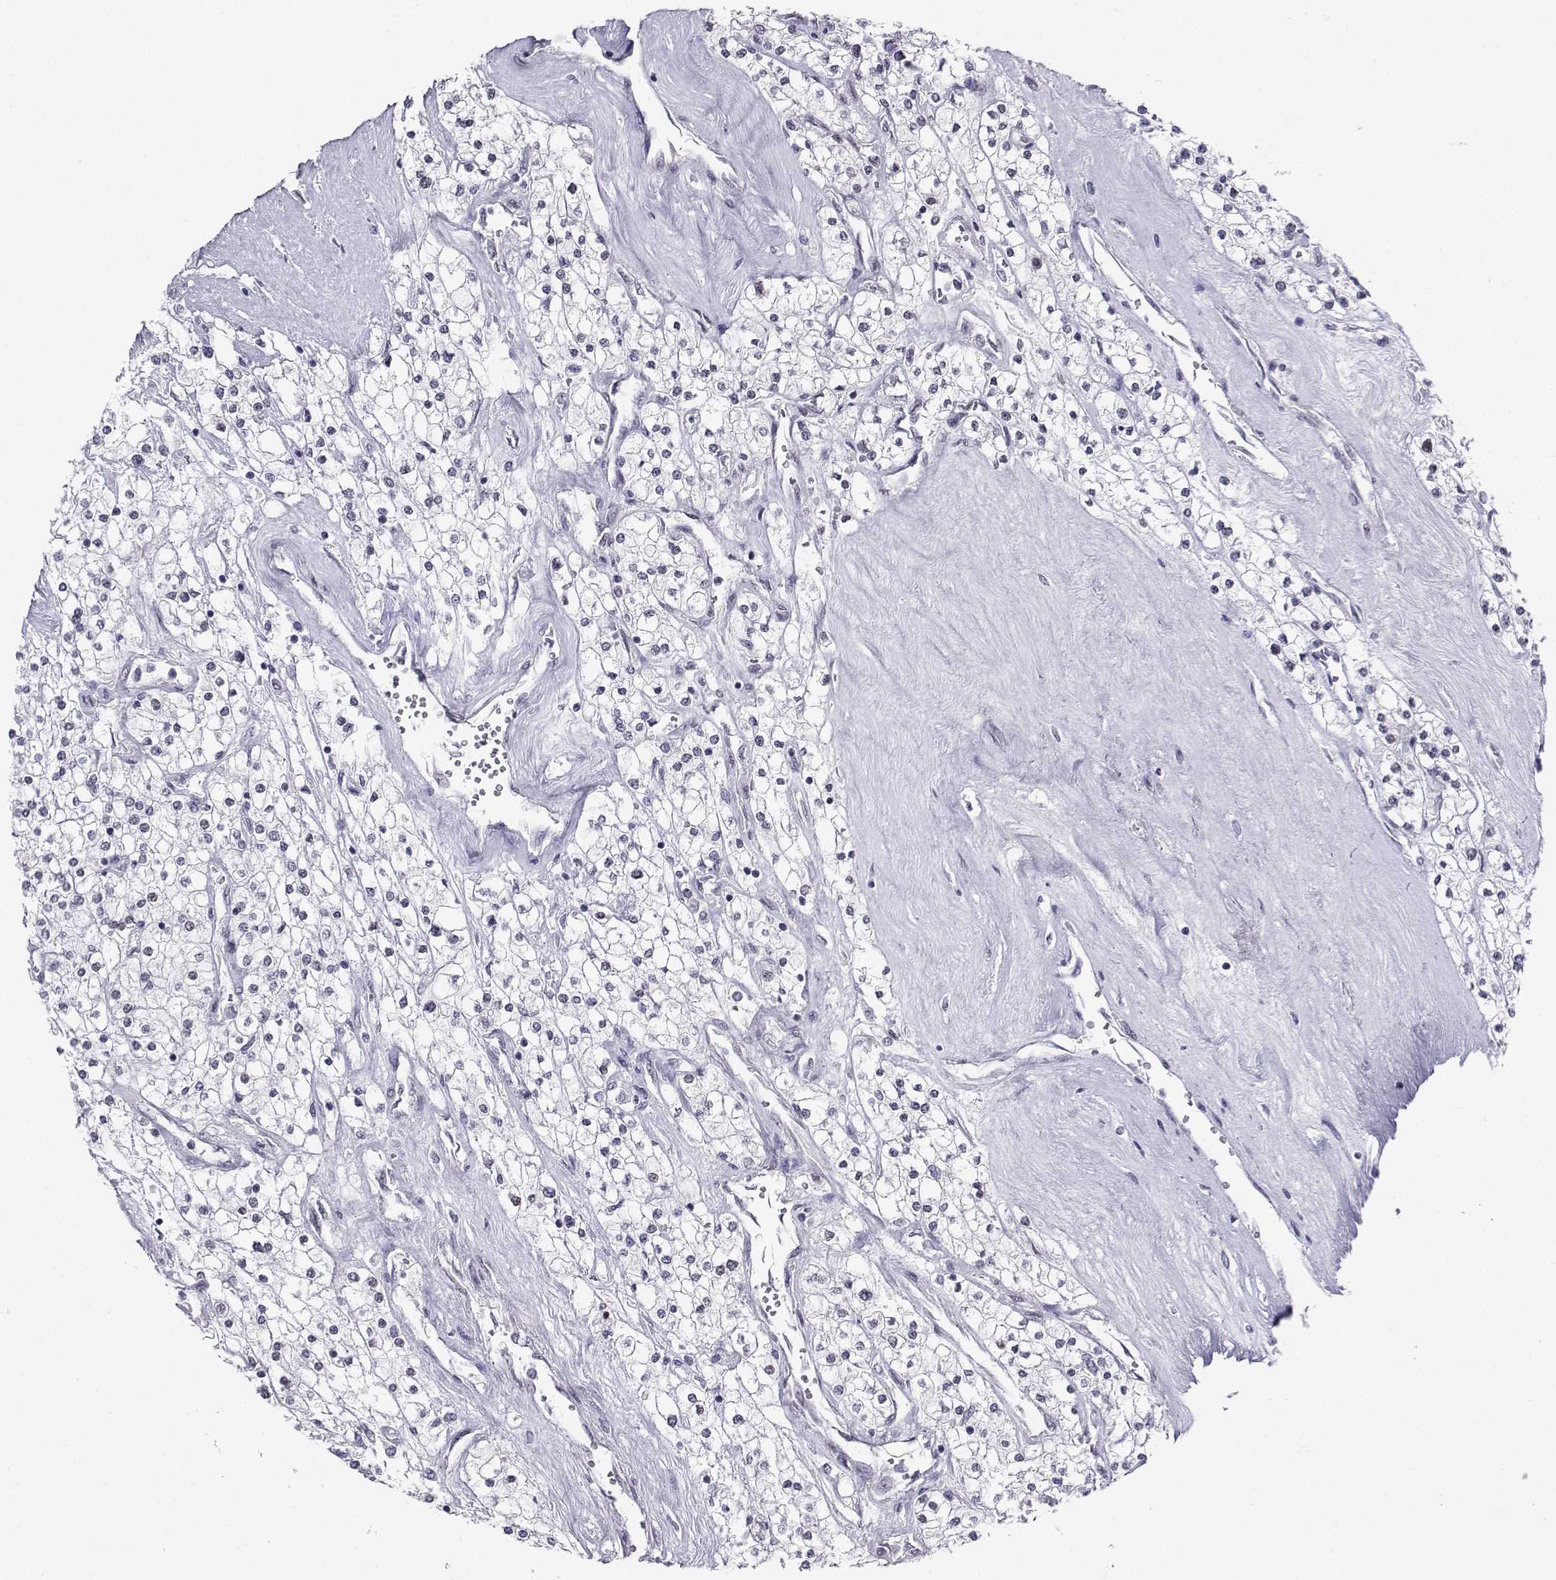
{"staining": {"intensity": "negative", "quantity": "none", "location": "none"}, "tissue": "renal cancer", "cell_type": "Tumor cells", "image_type": "cancer", "snomed": [{"axis": "morphology", "description": "Adenocarcinoma, NOS"}, {"axis": "topography", "description": "Kidney"}], "caption": "High magnification brightfield microscopy of renal cancer (adenocarcinoma) stained with DAB (3,3'-diaminobenzidine) (brown) and counterstained with hematoxylin (blue): tumor cells show no significant positivity.", "gene": "MED26", "patient": {"sex": "male", "age": 80}}